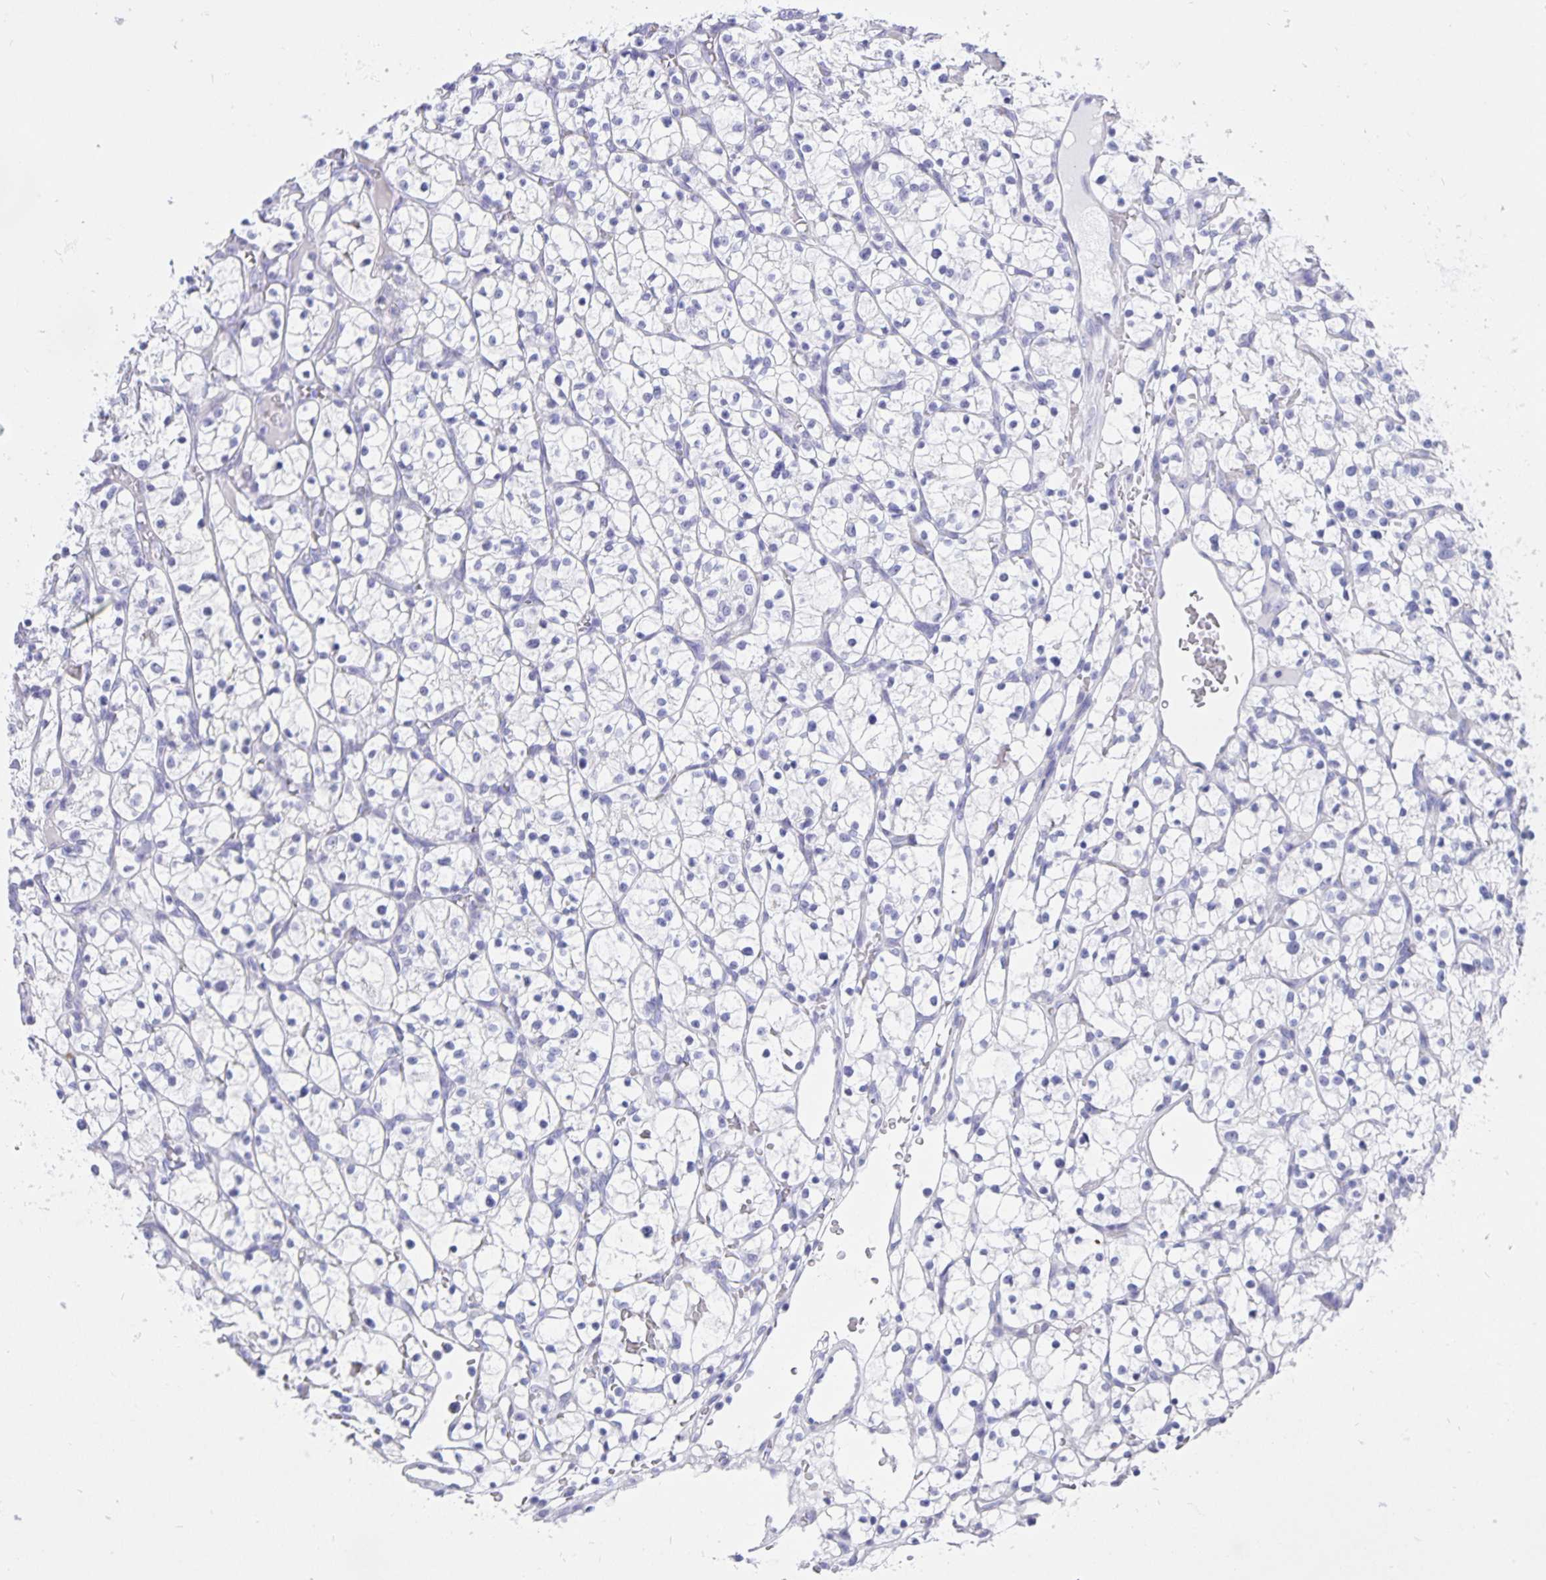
{"staining": {"intensity": "negative", "quantity": "none", "location": "none"}, "tissue": "renal cancer", "cell_type": "Tumor cells", "image_type": "cancer", "snomed": [{"axis": "morphology", "description": "Adenocarcinoma, NOS"}, {"axis": "topography", "description": "Kidney"}], "caption": "The immunohistochemistry (IHC) histopathology image has no significant staining in tumor cells of renal cancer (adenocarcinoma) tissue.", "gene": "ERMN", "patient": {"sex": "female", "age": 64}}